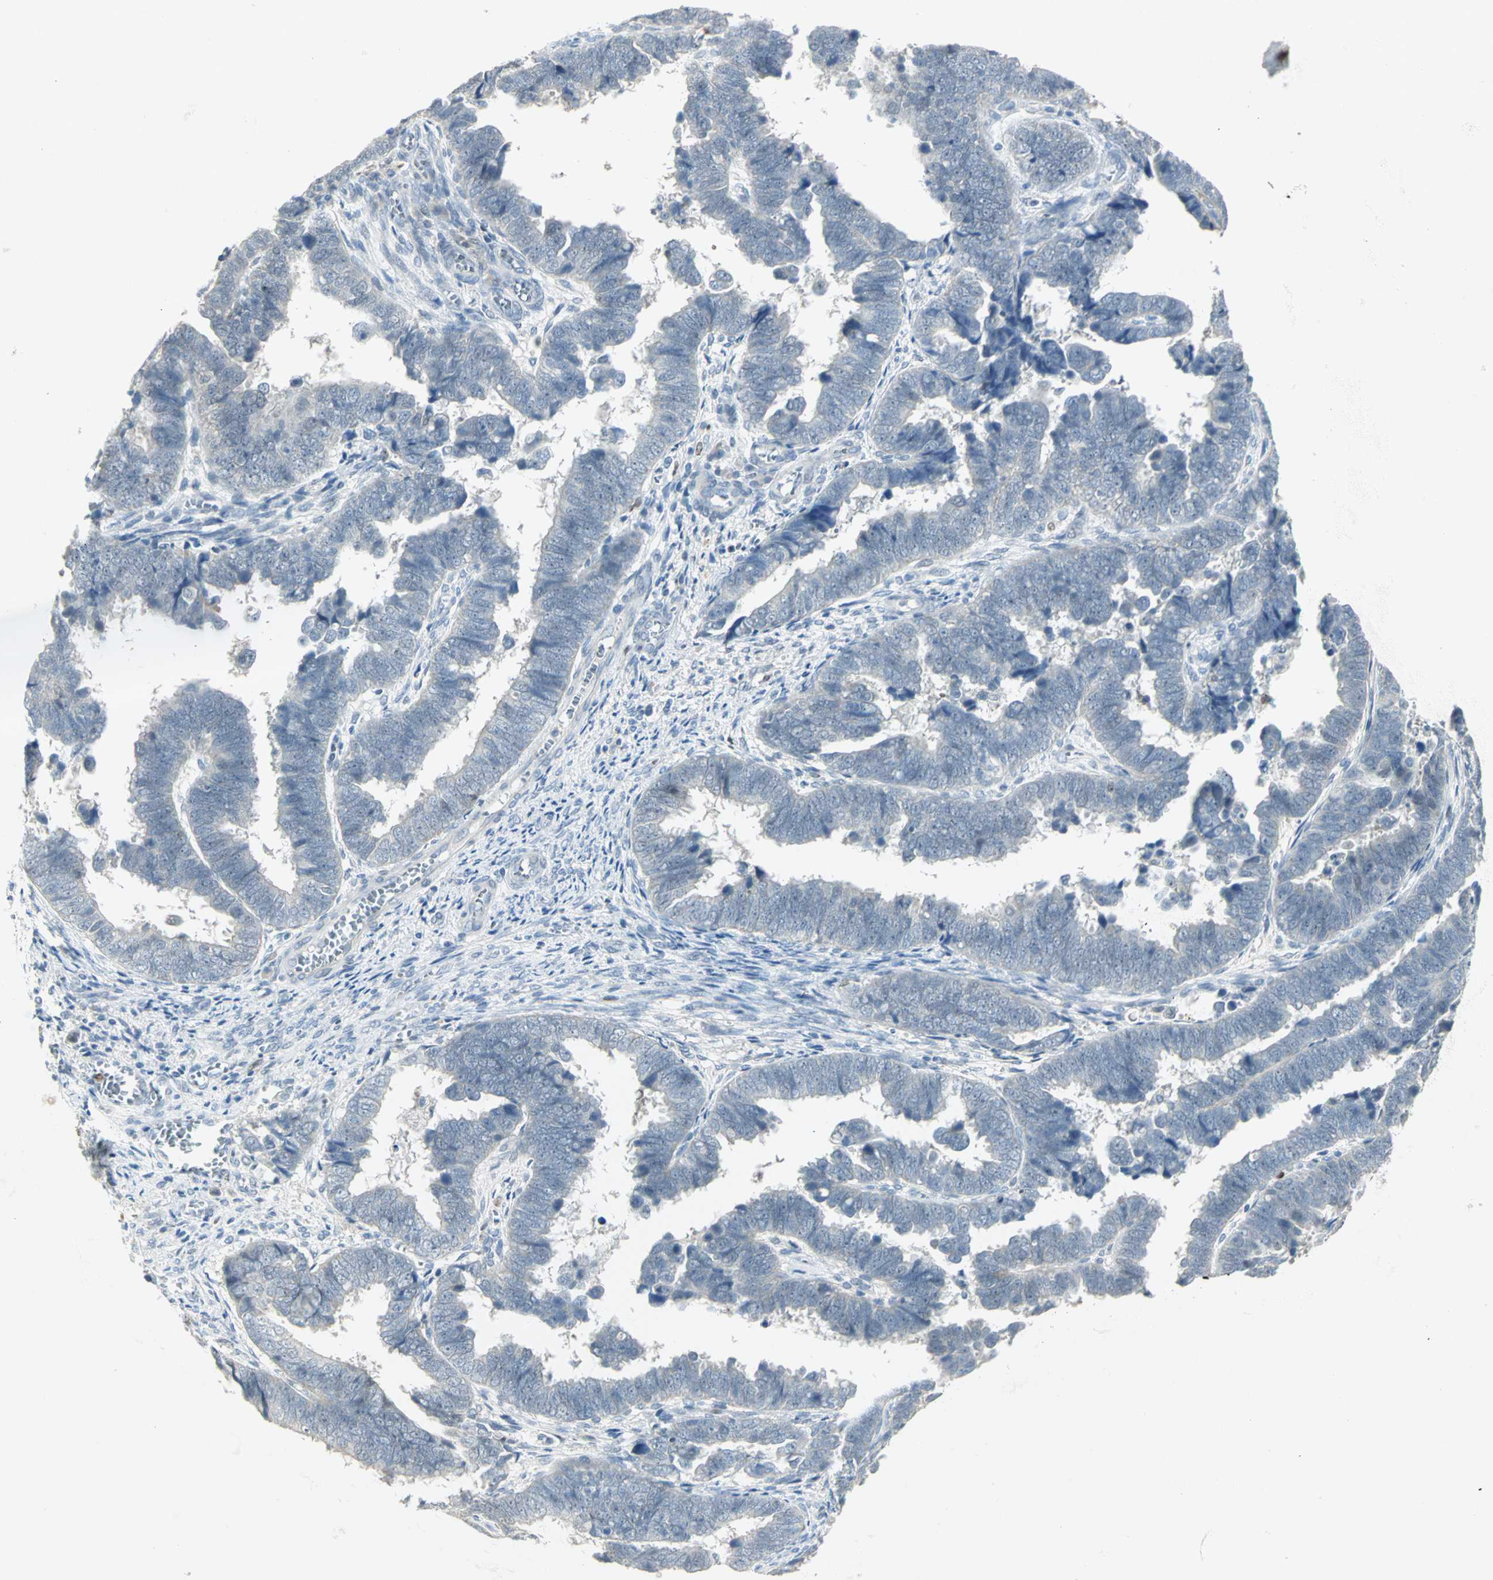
{"staining": {"intensity": "negative", "quantity": "none", "location": "none"}, "tissue": "endometrial cancer", "cell_type": "Tumor cells", "image_type": "cancer", "snomed": [{"axis": "morphology", "description": "Adenocarcinoma, NOS"}, {"axis": "topography", "description": "Endometrium"}], "caption": "High power microscopy micrograph of an immunohistochemistry histopathology image of endometrial cancer, revealing no significant expression in tumor cells.", "gene": "BCL6", "patient": {"sex": "female", "age": 75}}